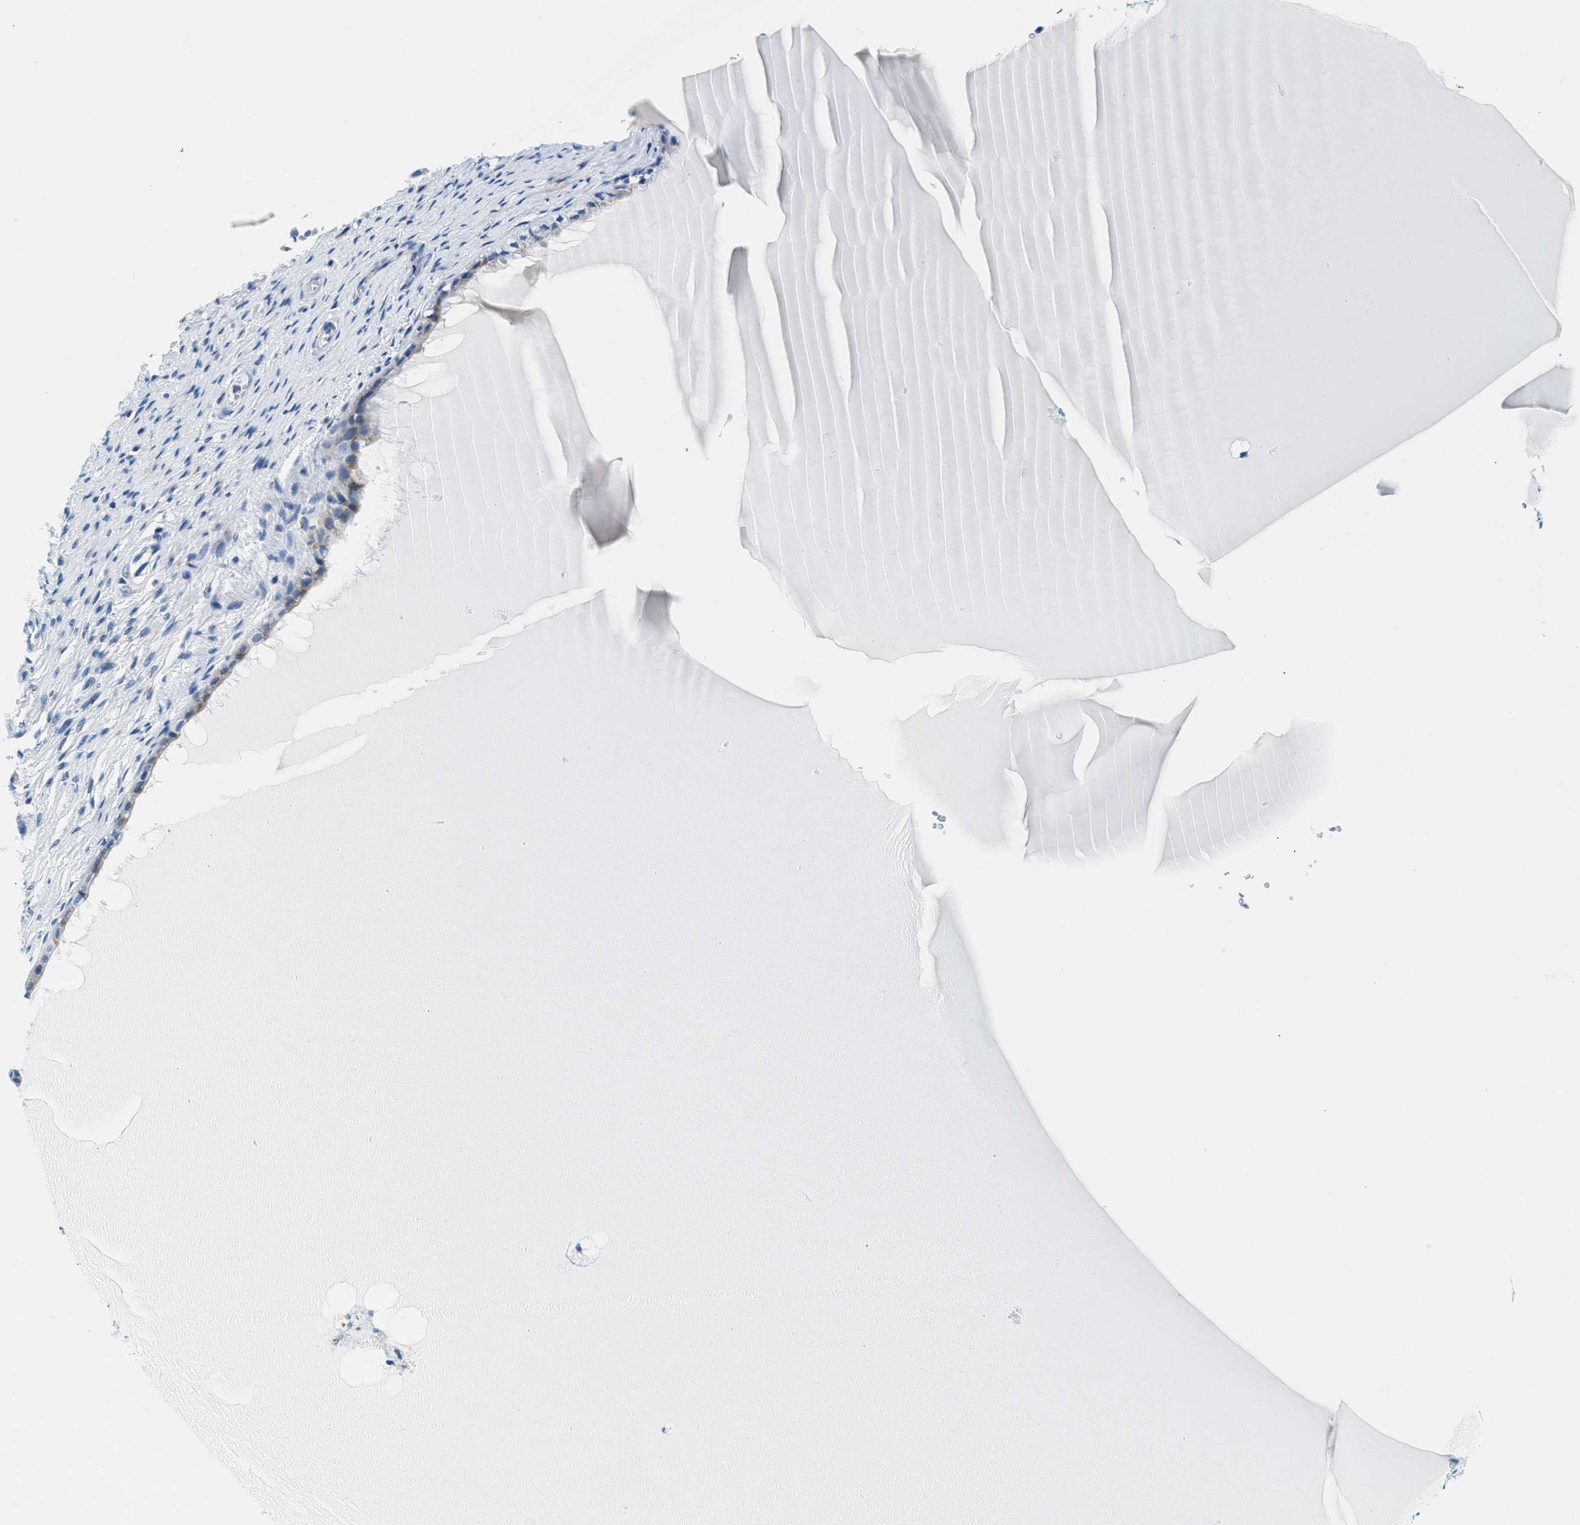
{"staining": {"intensity": "weak", "quantity": "<25%", "location": "cytoplasmic/membranous"}, "tissue": "cervix", "cell_type": "Glandular cells", "image_type": "normal", "snomed": [{"axis": "morphology", "description": "Normal tissue, NOS"}, {"axis": "topography", "description": "Cervix"}], "caption": "IHC of normal human cervix displays no expression in glandular cells.", "gene": "VPS53", "patient": {"sex": "female", "age": 55}}